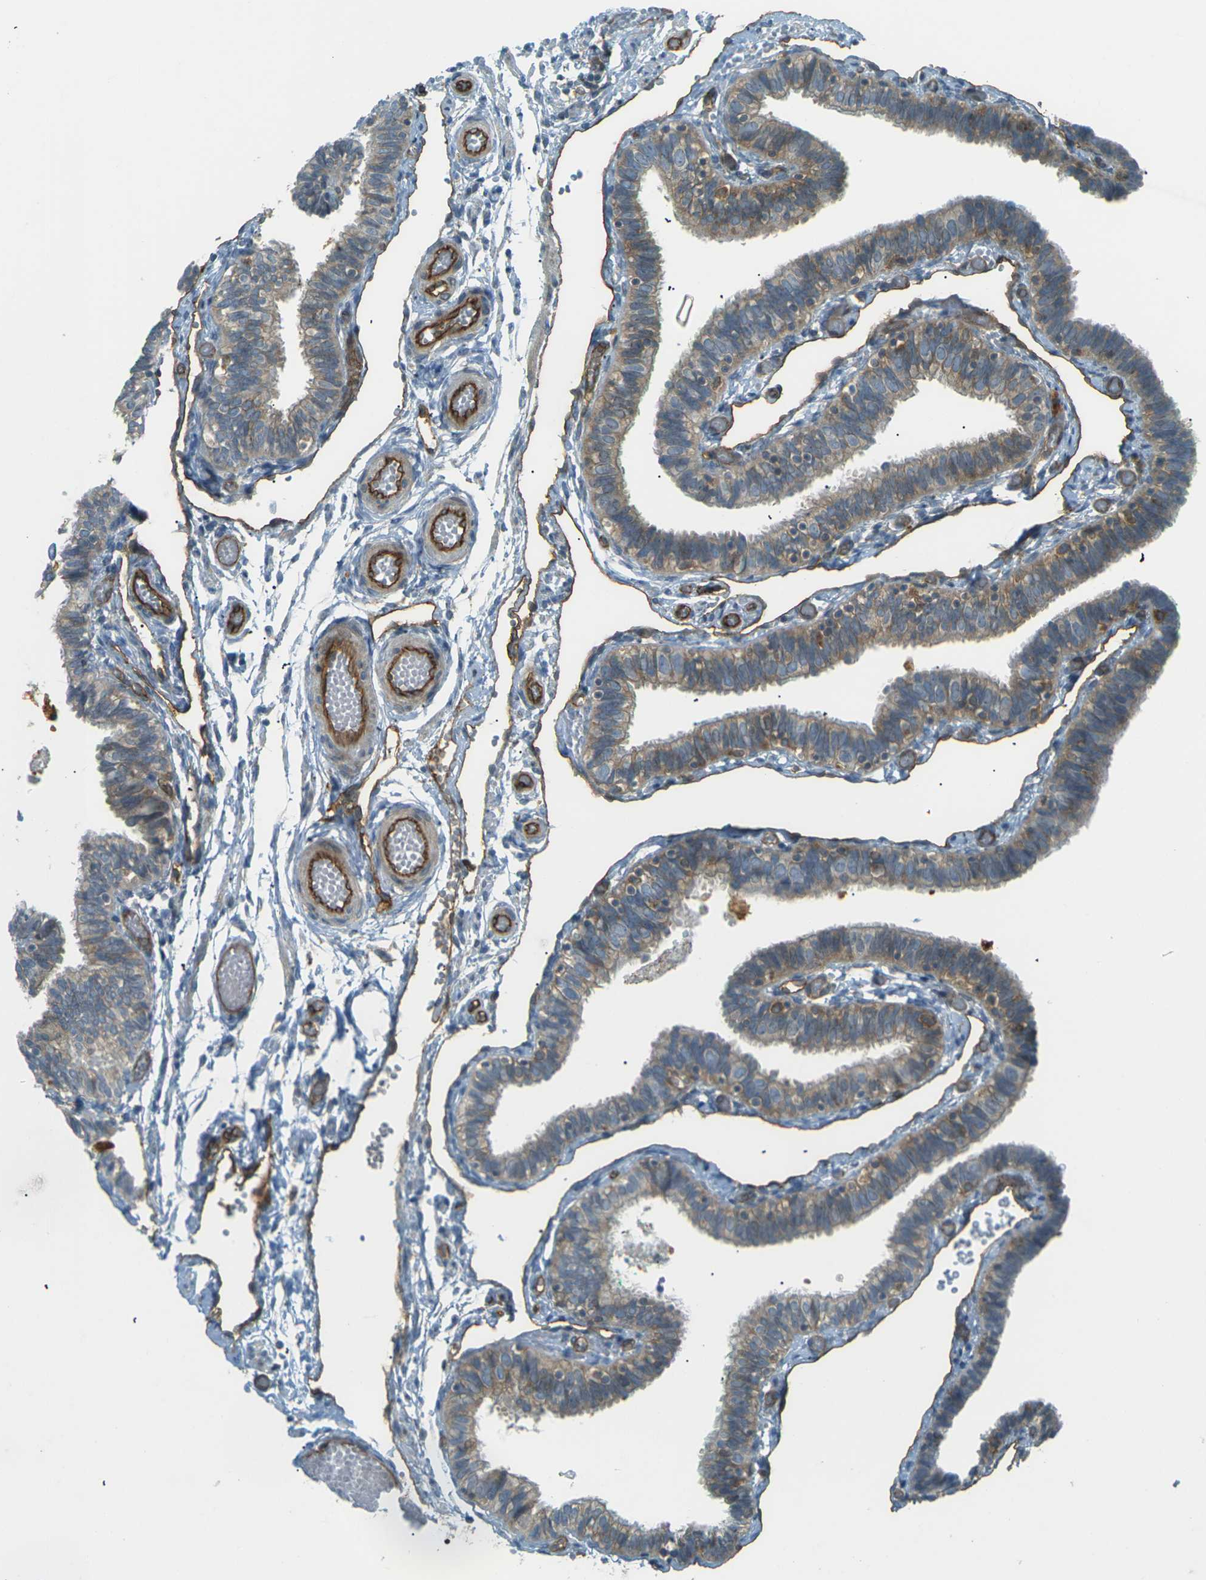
{"staining": {"intensity": "moderate", "quantity": ">75%", "location": "cytoplasmic/membranous"}, "tissue": "fallopian tube", "cell_type": "Glandular cells", "image_type": "normal", "snomed": [{"axis": "morphology", "description": "Normal tissue, NOS"}, {"axis": "topography", "description": "Fallopian tube"}], "caption": "Immunohistochemical staining of benign human fallopian tube displays >75% levels of moderate cytoplasmic/membranous protein positivity in approximately >75% of glandular cells. (Brightfield microscopy of DAB IHC at high magnification).", "gene": "S1PR1", "patient": {"sex": "female", "age": 46}}